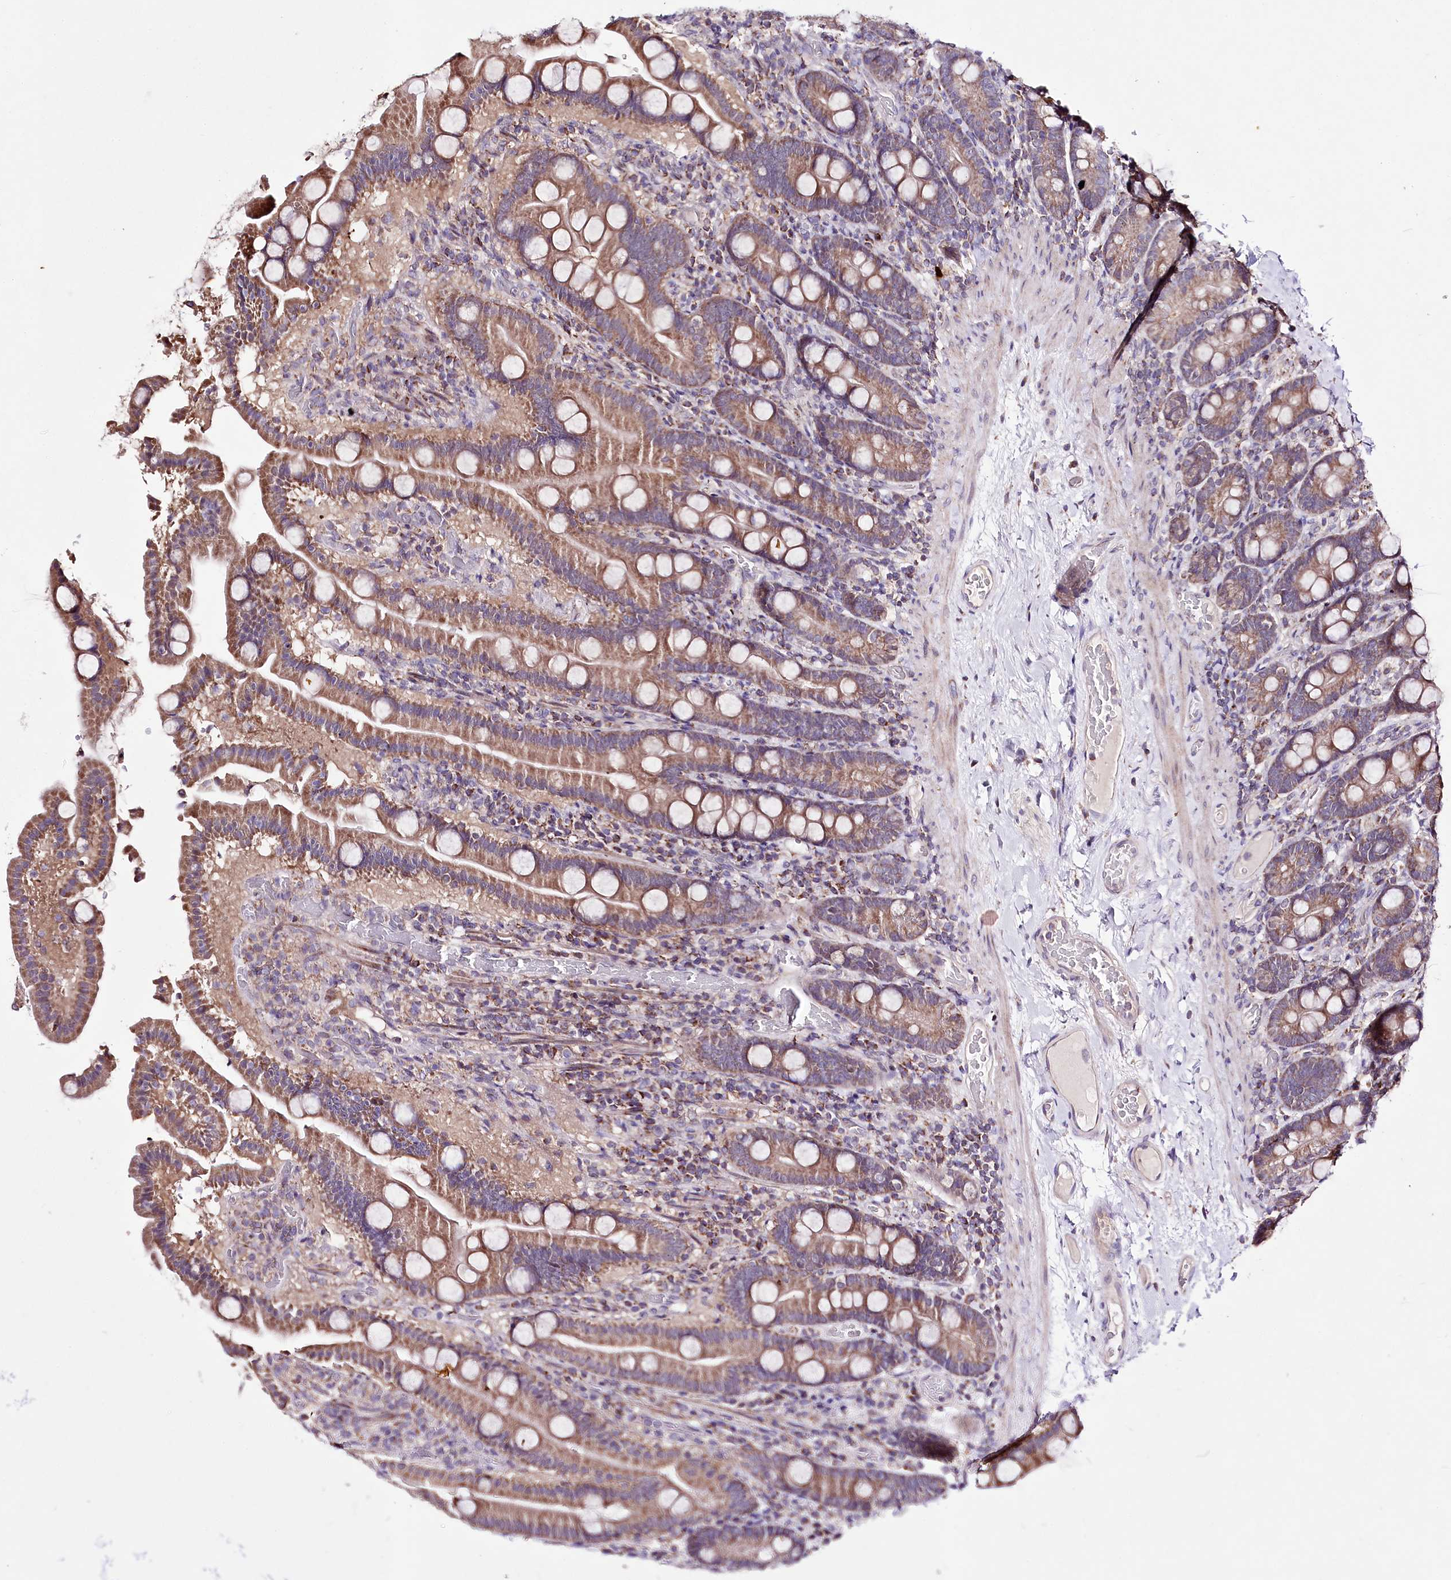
{"staining": {"intensity": "moderate", "quantity": ">75%", "location": "cytoplasmic/membranous"}, "tissue": "duodenum", "cell_type": "Glandular cells", "image_type": "normal", "snomed": [{"axis": "morphology", "description": "Normal tissue, NOS"}, {"axis": "topography", "description": "Duodenum"}], "caption": "Immunohistochemical staining of benign duodenum demonstrates moderate cytoplasmic/membranous protein positivity in approximately >75% of glandular cells. (DAB = brown stain, brightfield microscopy at high magnification).", "gene": "ATE1", "patient": {"sex": "male", "age": 55}}